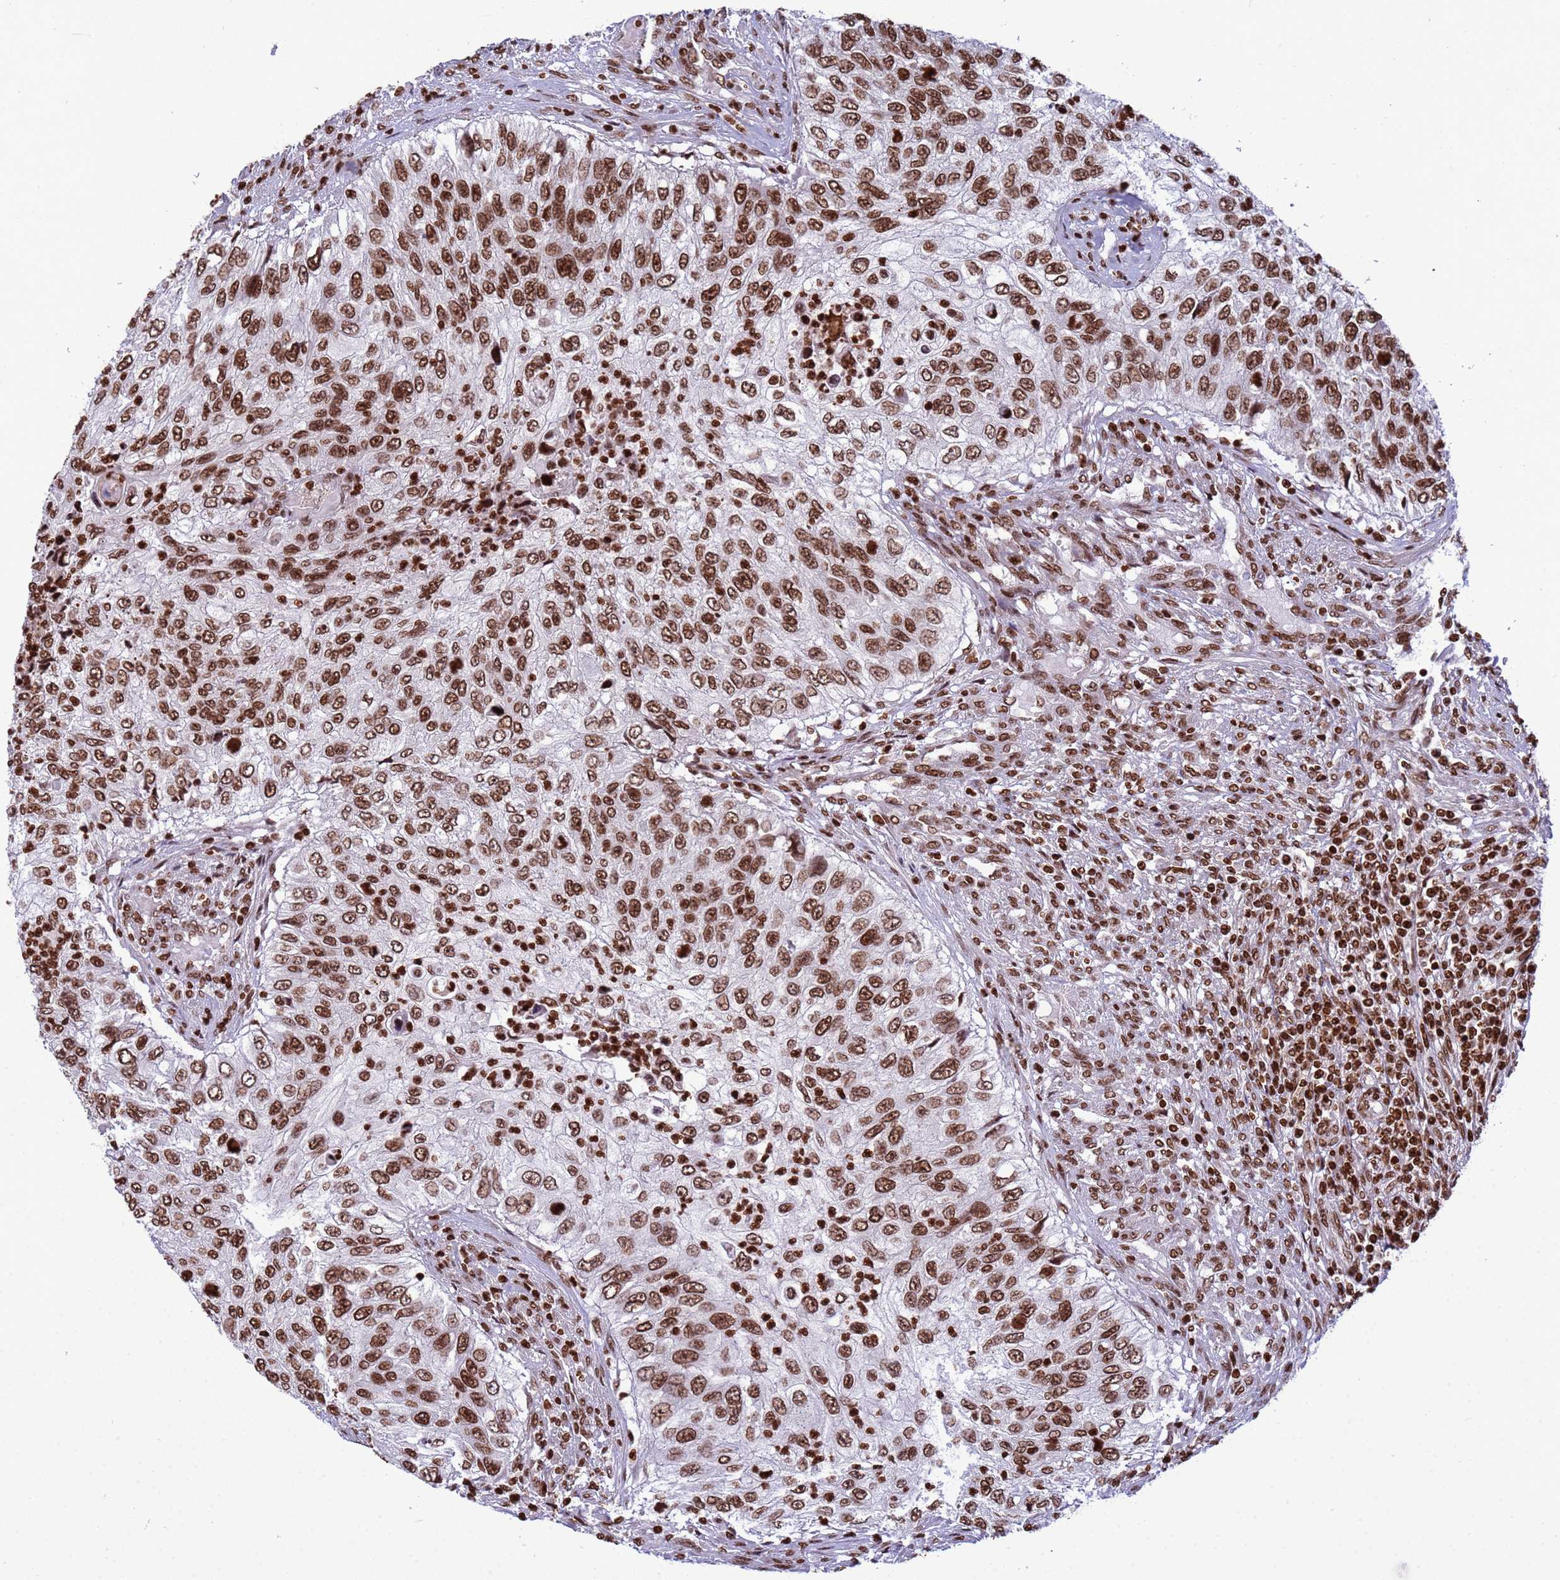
{"staining": {"intensity": "strong", "quantity": ">75%", "location": "nuclear"}, "tissue": "urothelial cancer", "cell_type": "Tumor cells", "image_type": "cancer", "snomed": [{"axis": "morphology", "description": "Urothelial carcinoma, High grade"}, {"axis": "topography", "description": "Urinary bladder"}], "caption": "Immunohistochemistry (DAB (3,3'-diaminobenzidine)) staining of high-grade urothelial carcinoma shows strong nuclear protein staining in approximately >75% of tumor cells.", "gene": "H3-3B", "patient": {"sex": "female", "age": 60}}